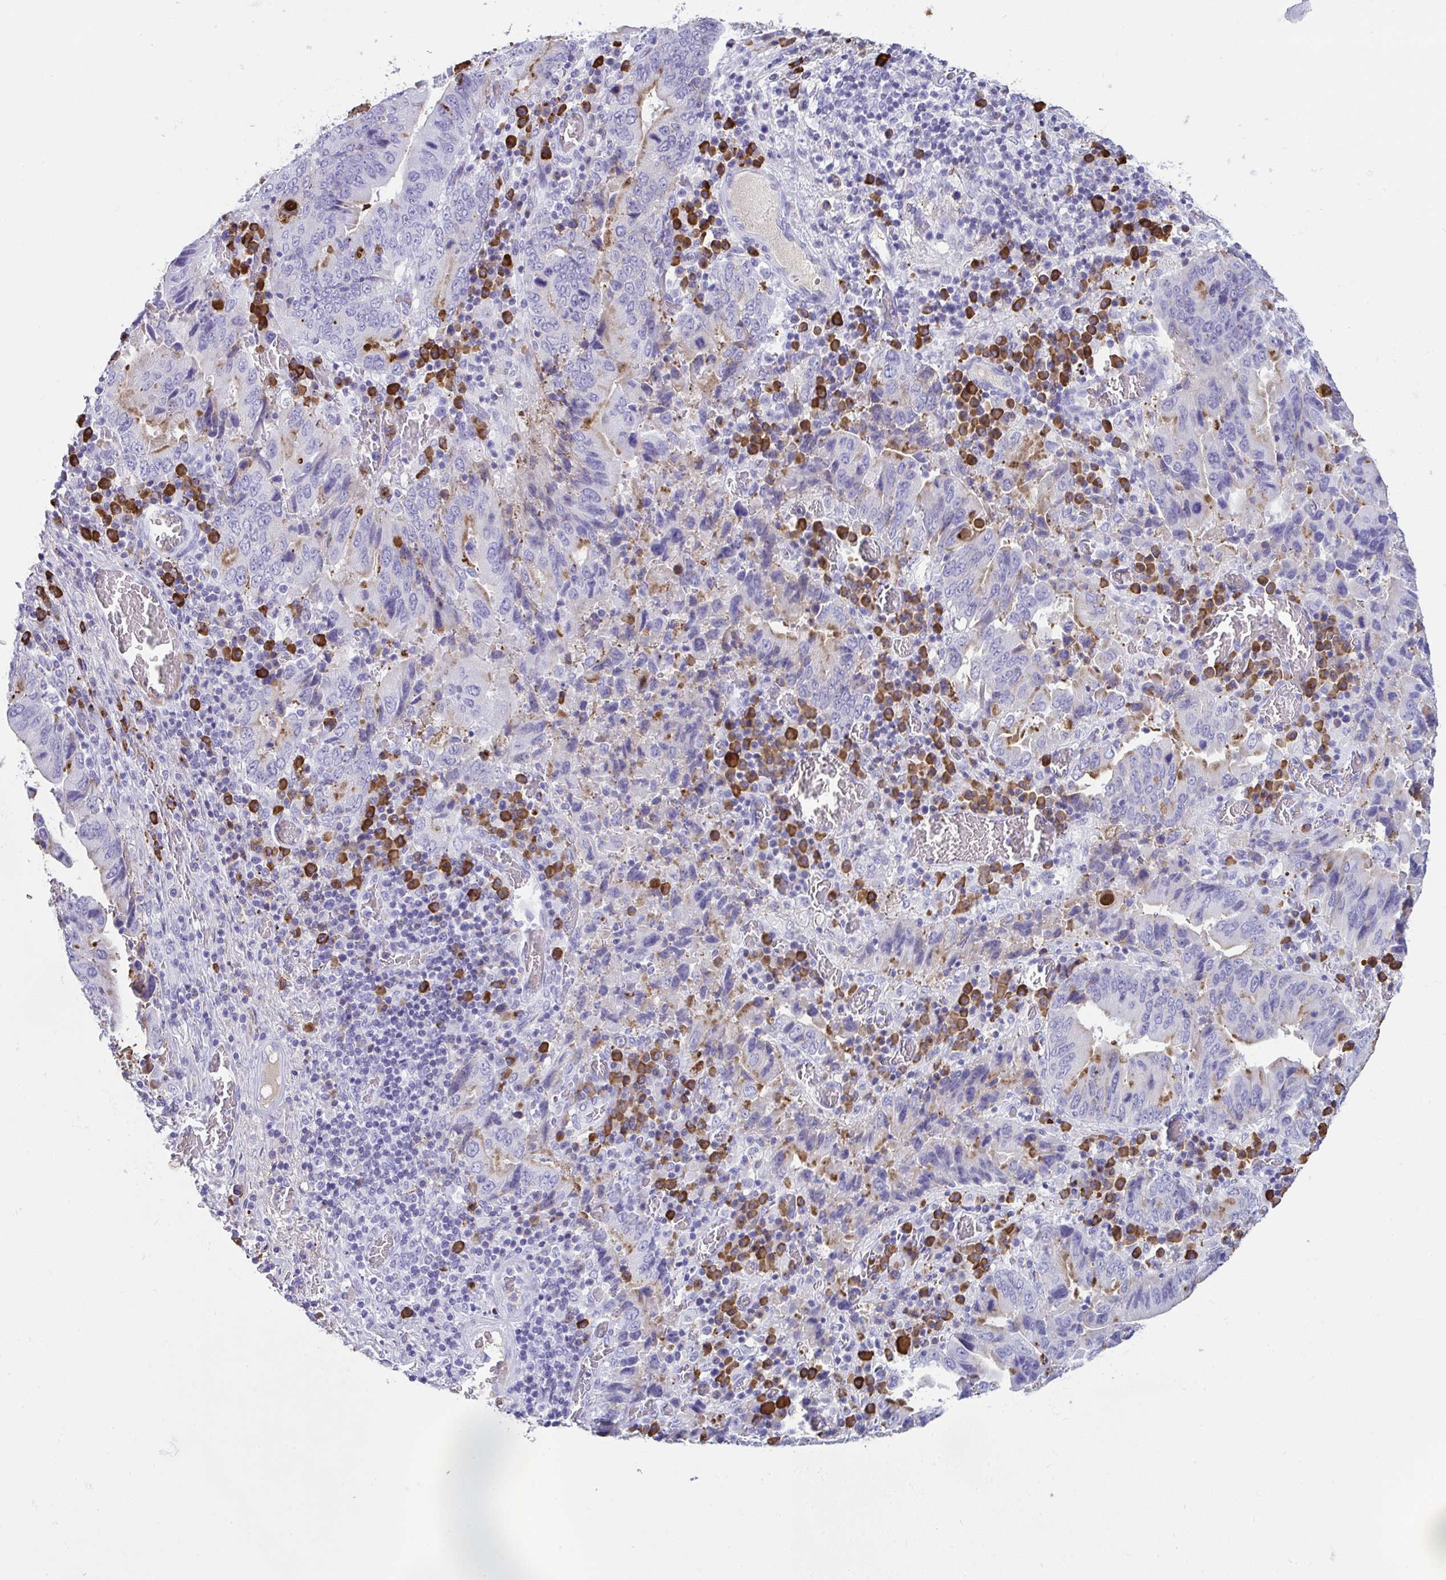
{"staining": {"intensity": "negative", "quantity": "none", "location": "none"}, "tissue": "stomach cancer", "cell_type": "Tumor cells", "image_type": "cancer", "snomed": [{"axis": "morphology", "description": "Adenocarcinoma, NOS"}, {"axis": "topography", "description": "Stomach, upper"}], "caption": "A histopathology image of human stomach cancer (adenocarcinoma) is negative for staining in tumor cells. Brightfield microscopy of immunohistochemistry (IHC) stained with DAB (brown) and hematoxylin (blue), captured at high magnification.", "gene": "JCHAIN", "patient": {"sex": "male", "age": 74}}